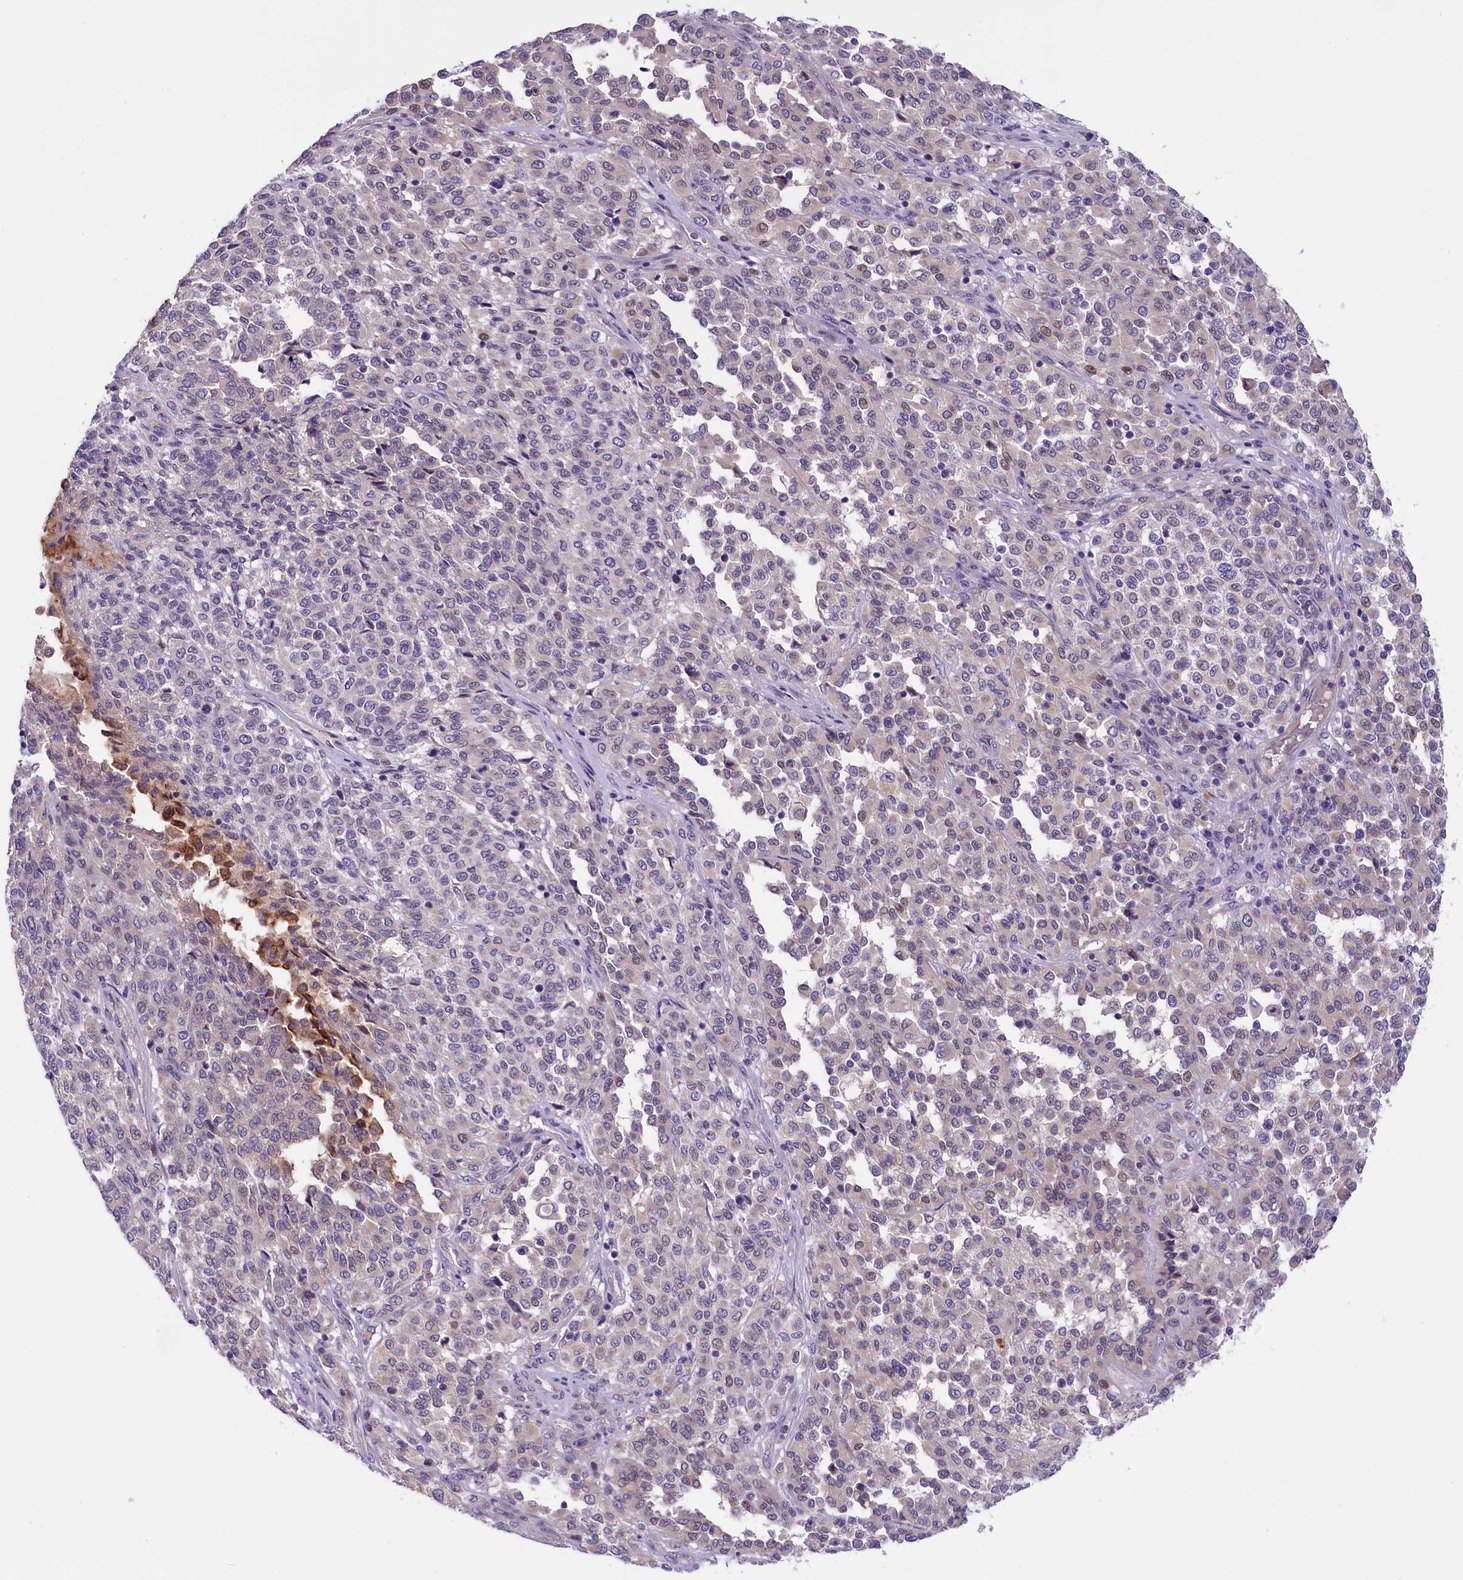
{"staining": {"intensity": "negative", "quantity": "none", "location": "none"}, "tissue": "melanoma", "cell_type": "Tumor cells", "image_type": "cancer", "snomed": [{"axis": "morphology", "description": "Malignant melanoma, Metastatic site"}, {"axis": "topography", "description": "Pancreas"}], "caption": "Immunohistochemistry image of neoplastic tissue: melanoma stained with DAB displays no significant protein staining in tumor cells.", "gene": "CCDC32", "patient": {"sex": "female", "age": 30}}